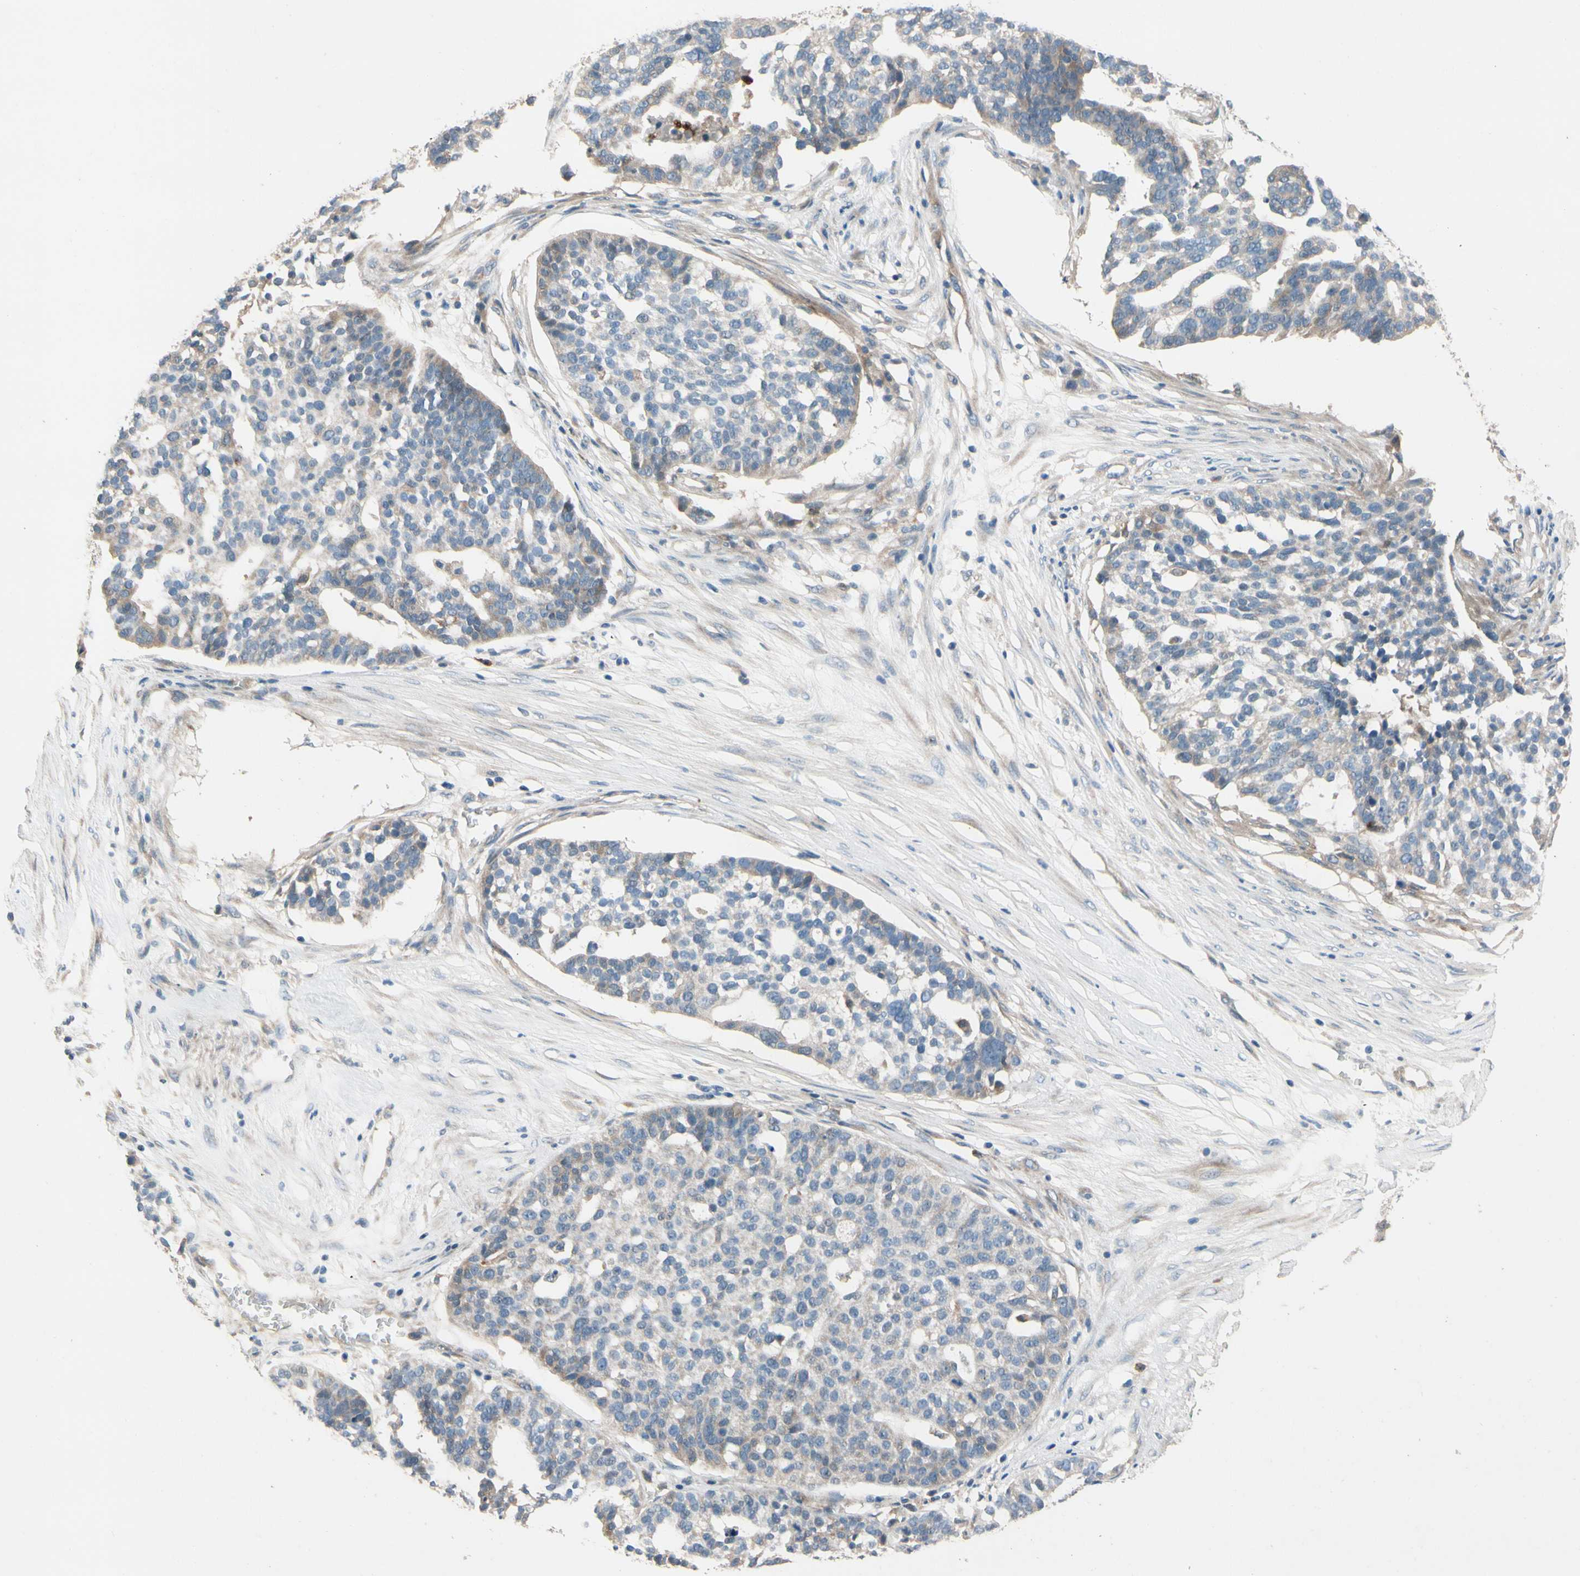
{"staining": {"intensity": "weak", "quantity": "<25%", "location": "cytoplasmic/membranous"}, "tissue": "ovarian cancer", "cell_type": "Tumor cells", "image_type": "cancer", "snomed": [{"axis": "morphology", "description": "Cystadenocarcinoma, serous, NOS"}, {"axis": "topography", "description": "Ovary"}], "caption": "Immunohistochemistry image of neoplastic tissue: human ovarian cancer stained with DAB demonstrates no significant protein staining in tumor cells. Brightfield microscopy of immunohistochemistry stained with DAB (3,3'-diaminobenzidine) (brown) and hematoxylin (blue), captured at high magnification.", "gene": "SIGLEC5", "patient": {"sex": "female", "age": 59}}